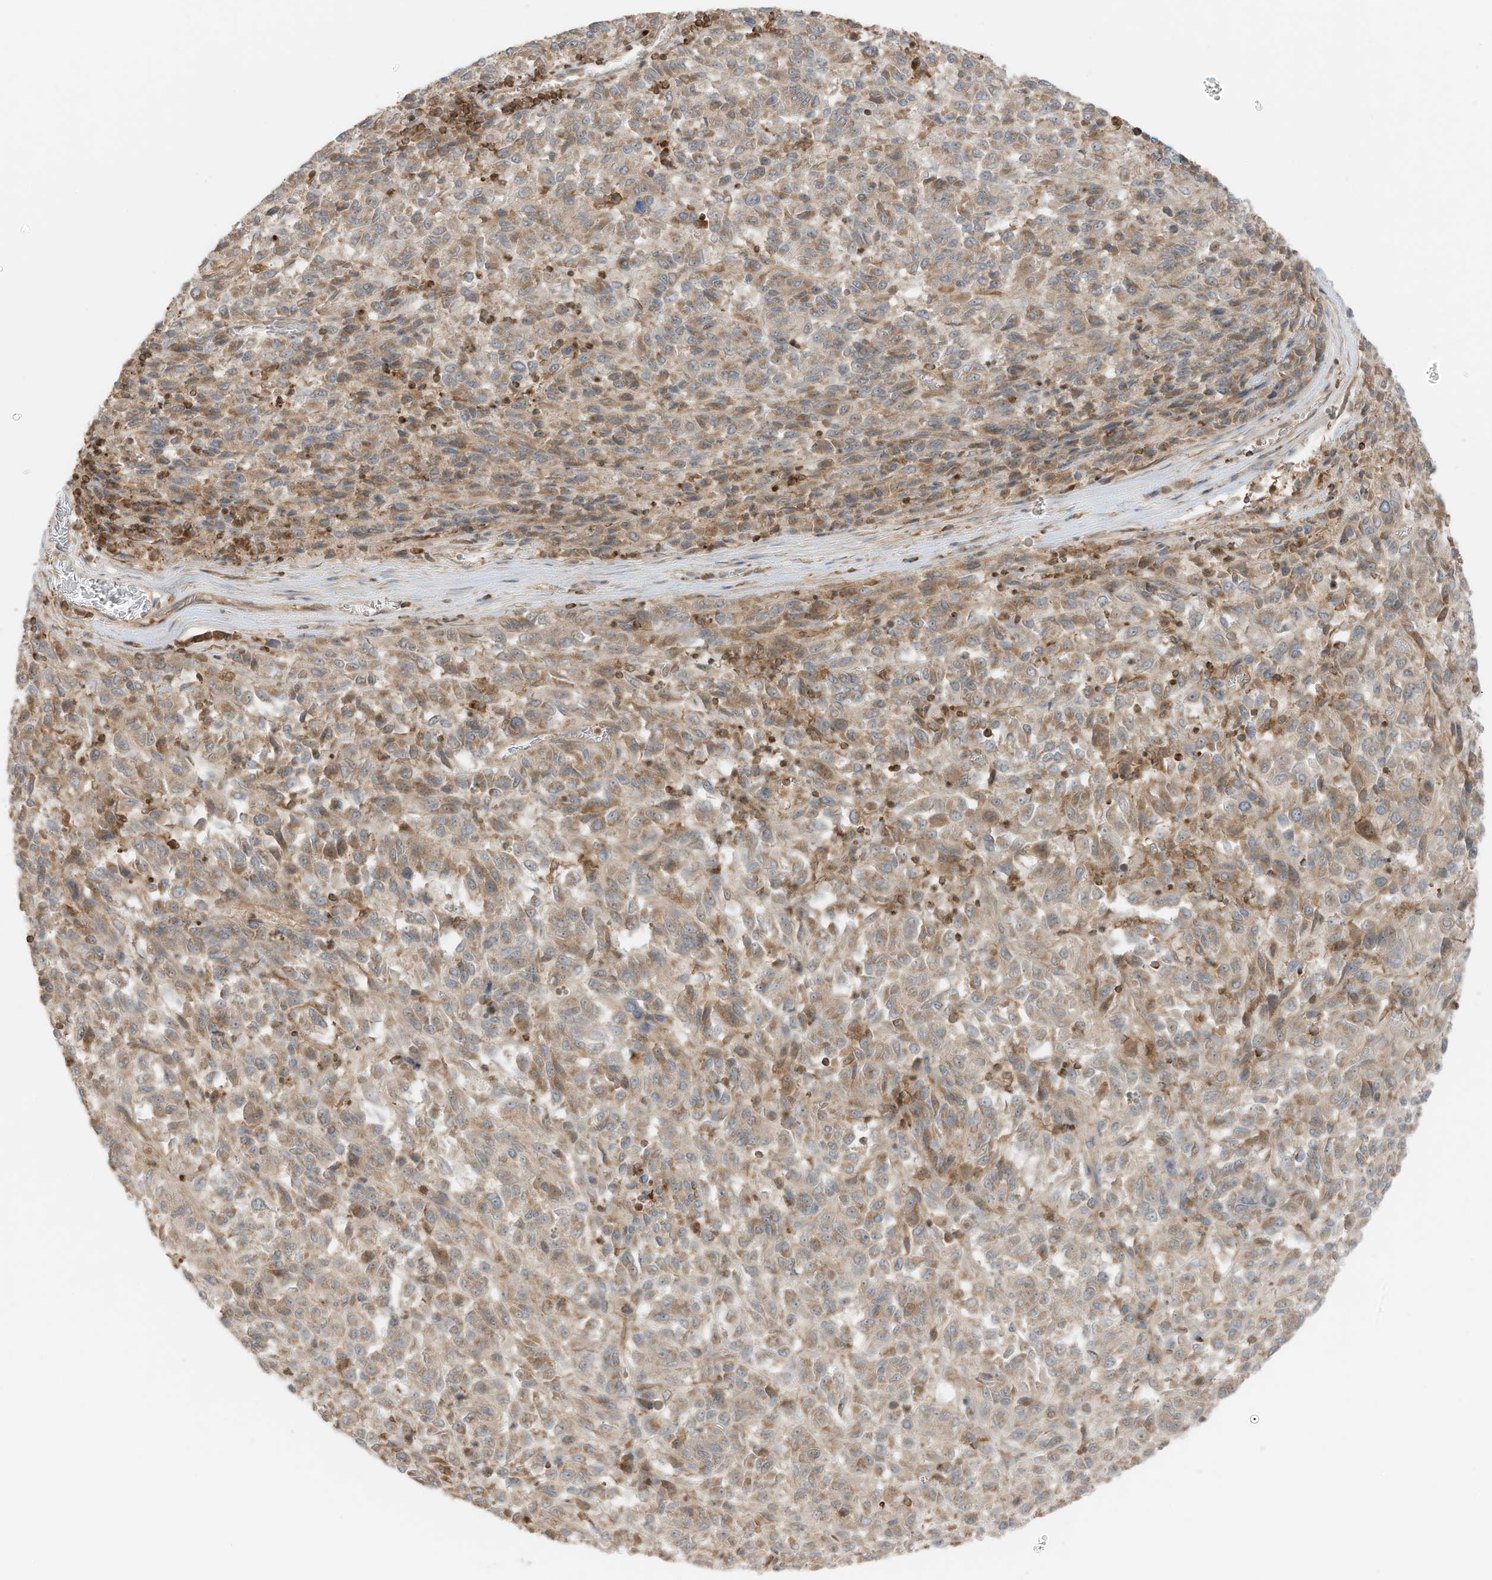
{"staining": {"intensity": "weak", "quantity": ">75%", "location": "cytoplasmic/membranous"}, "tissue": "melanoma", "cell_type": "Tumor cells", "image_type": "cancer", "snomed": [{"axis": "morphology", "description": "Malignant melanoma, Metastatic site"}, {"axis": "topography", "description": "Lung"}], "caption": "DAB (3,3'-diaminobenzidine) immunohistochemical staining of human melanoma exhibits weak cytoplasmic/membranous protein positivity in about >75% of tumor cells.", "gene": "SLC25A12", "patient": {"sex": "male", "age": 64}}